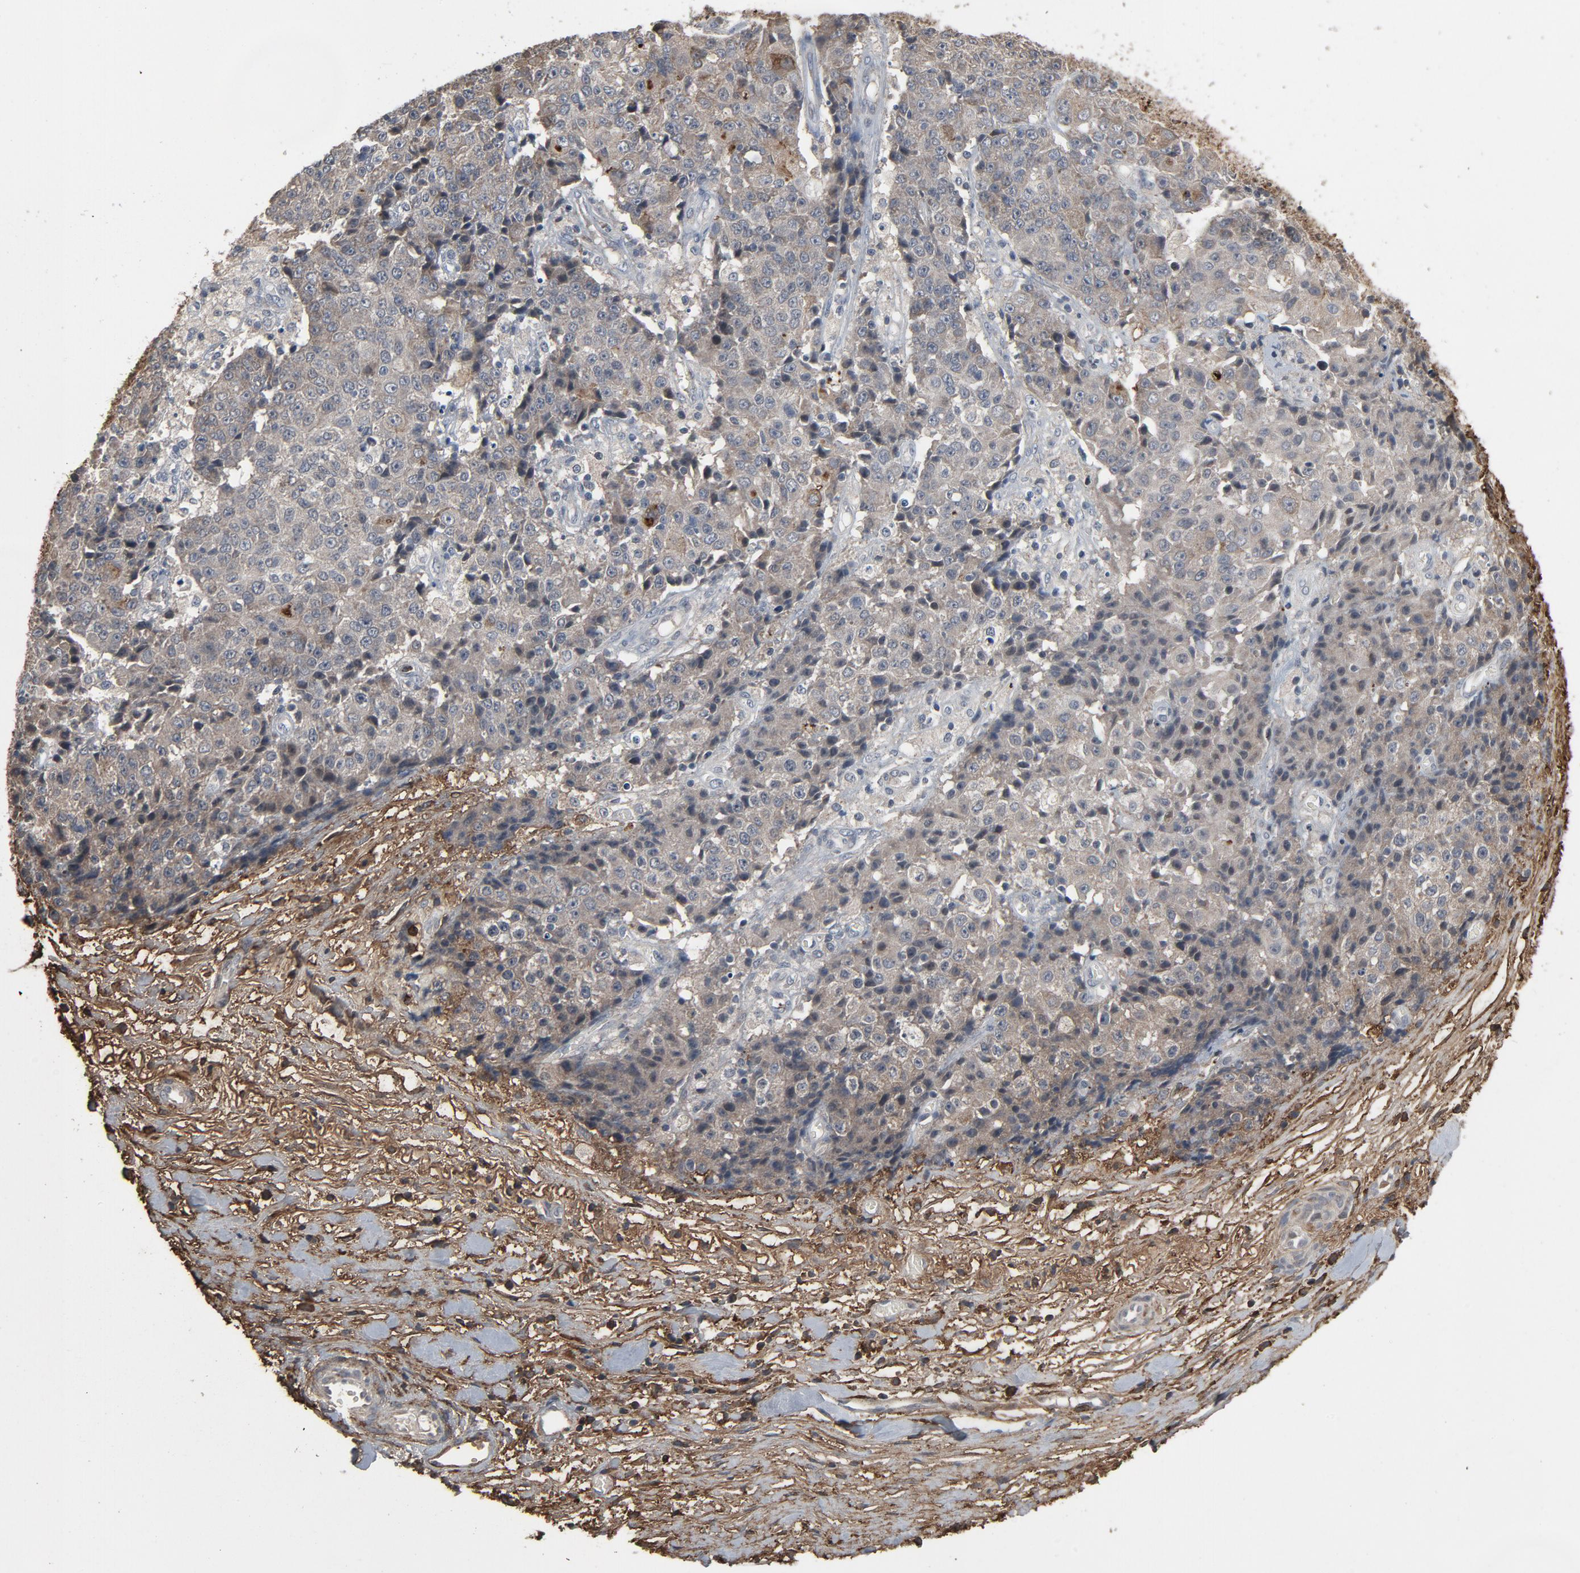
{"staining": {"intensity": "negative", "quantity": "none", "location": "none"}, "tissue": "ovarian cancer", "cell_type": "Tumor cells", "image_type": "cancer", "snomed": [{"axis": "morphology", "description": "Carcinoma, endometroid"}, {"axis": "topography", "description": "Ovary"}], "caption": "The immunohistochemistry image has no significant positivity in tumor cells of ovarian cancer (endometroid carcinoma) tissue. The staining was performed using DAB (3,3'-diaminobenzidine) to visualize the protein expression in brown, while the nuclei were stained in blue with hematoxylin (Magnification: 20x).", "gene": "PDZD4", "patient": {"sex": "female", "age": 42}}